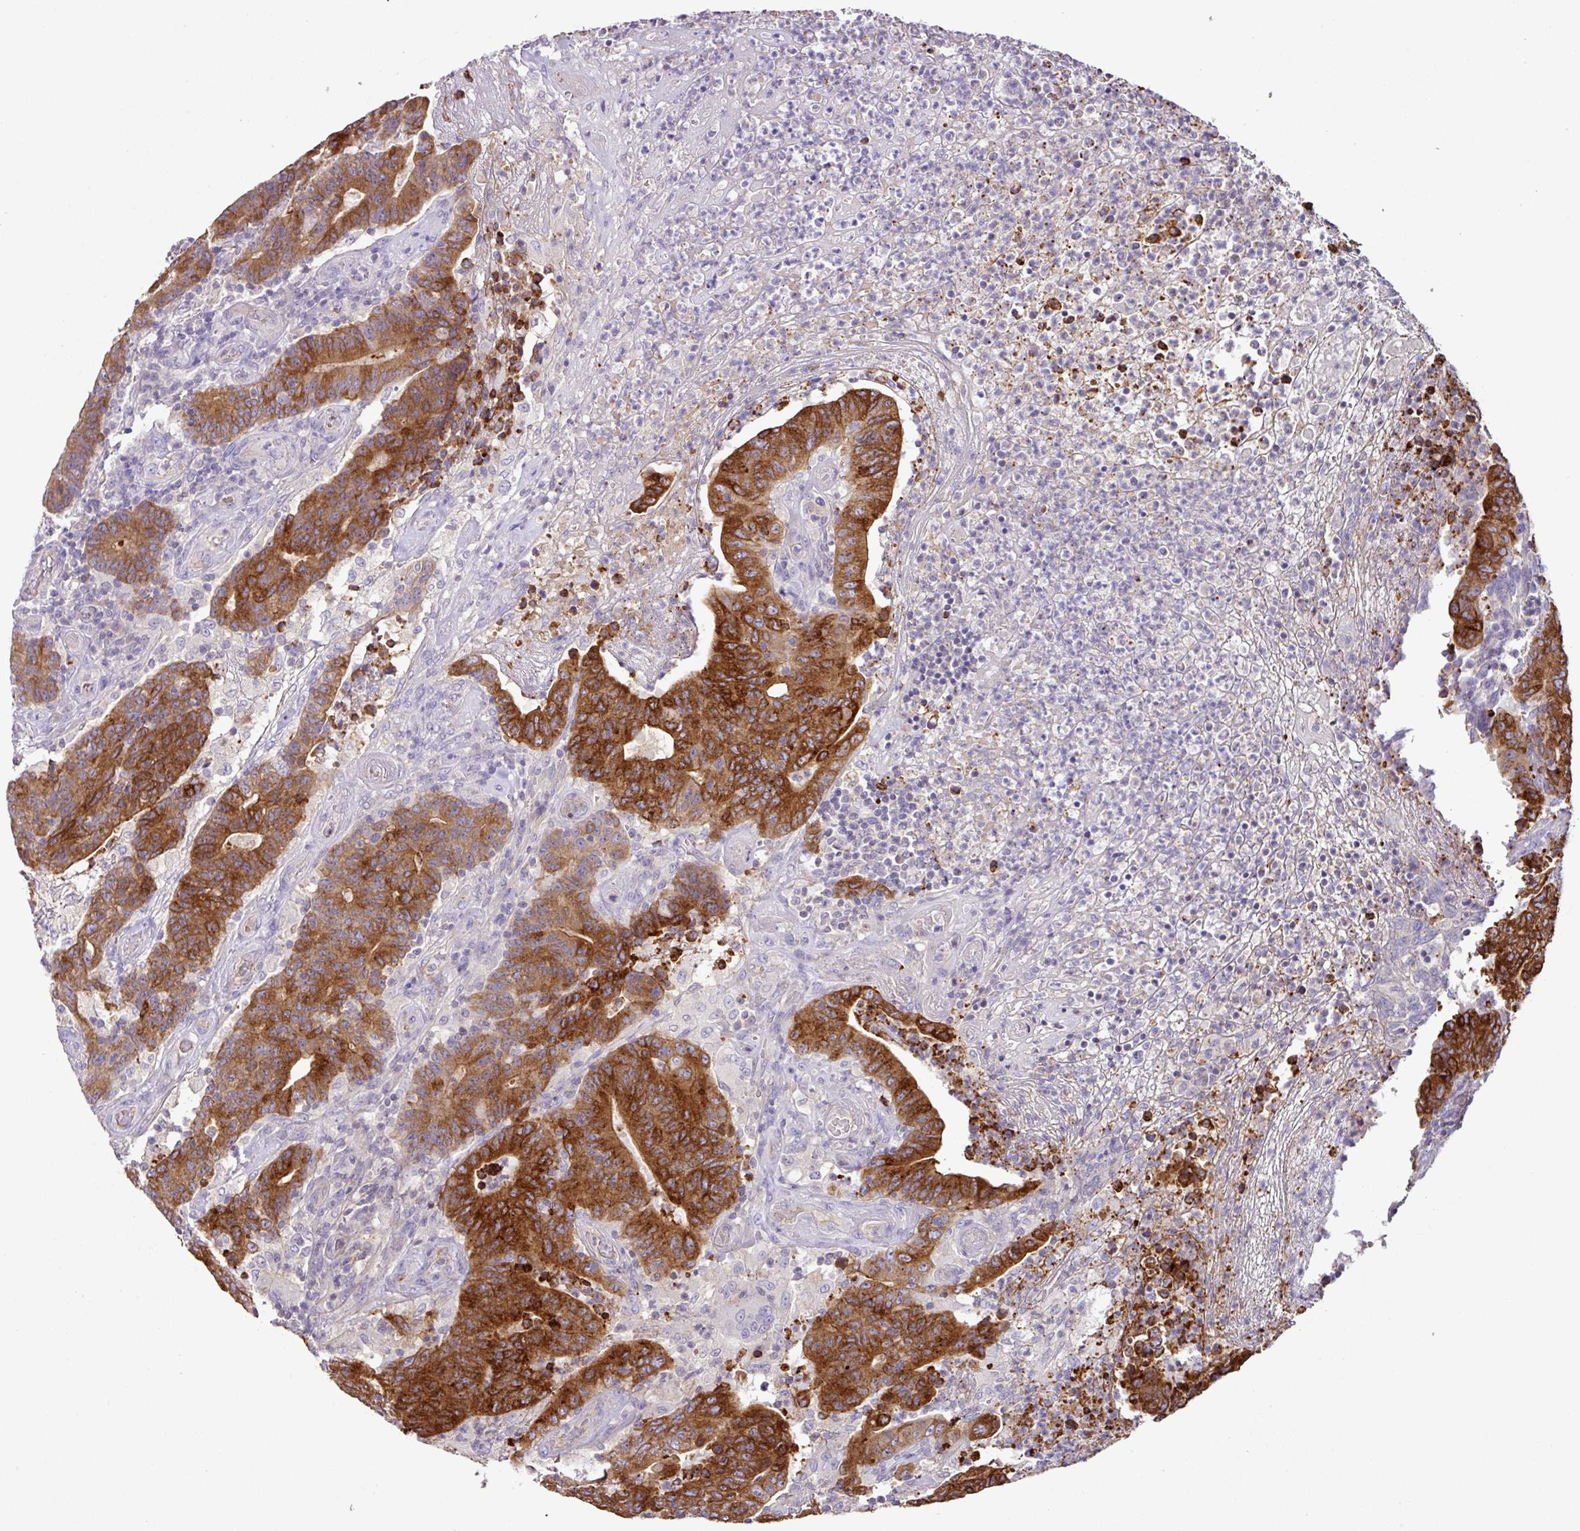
{"staining": {"intensity": "strong", "quantity": ">75%", "location": "cytoplasmic/membranous"}, "tissue": "colorectal cancer", "cell_type": "Tumor cells", "image_type": "cancer", "snomed": [{"axis": "morphology", "description": "Adenocarcinoma, NOS"}, {"axis": "topography", "description": "Colon"}], "caption": "Tumor cells exhibit high levels of strong cytoplasmic/membranous positivity in about >75% of cells in human colorectal adenocarcinoma. The staining was performed using DAB (3,3'-diaminobenzidine) to visualize the protein expression in brown, while the nuclei were stained in blue with hematoxylin (Magnification: 20x).", "gene": "AGR3", "patient": {"sex": "female", "age": 75}}